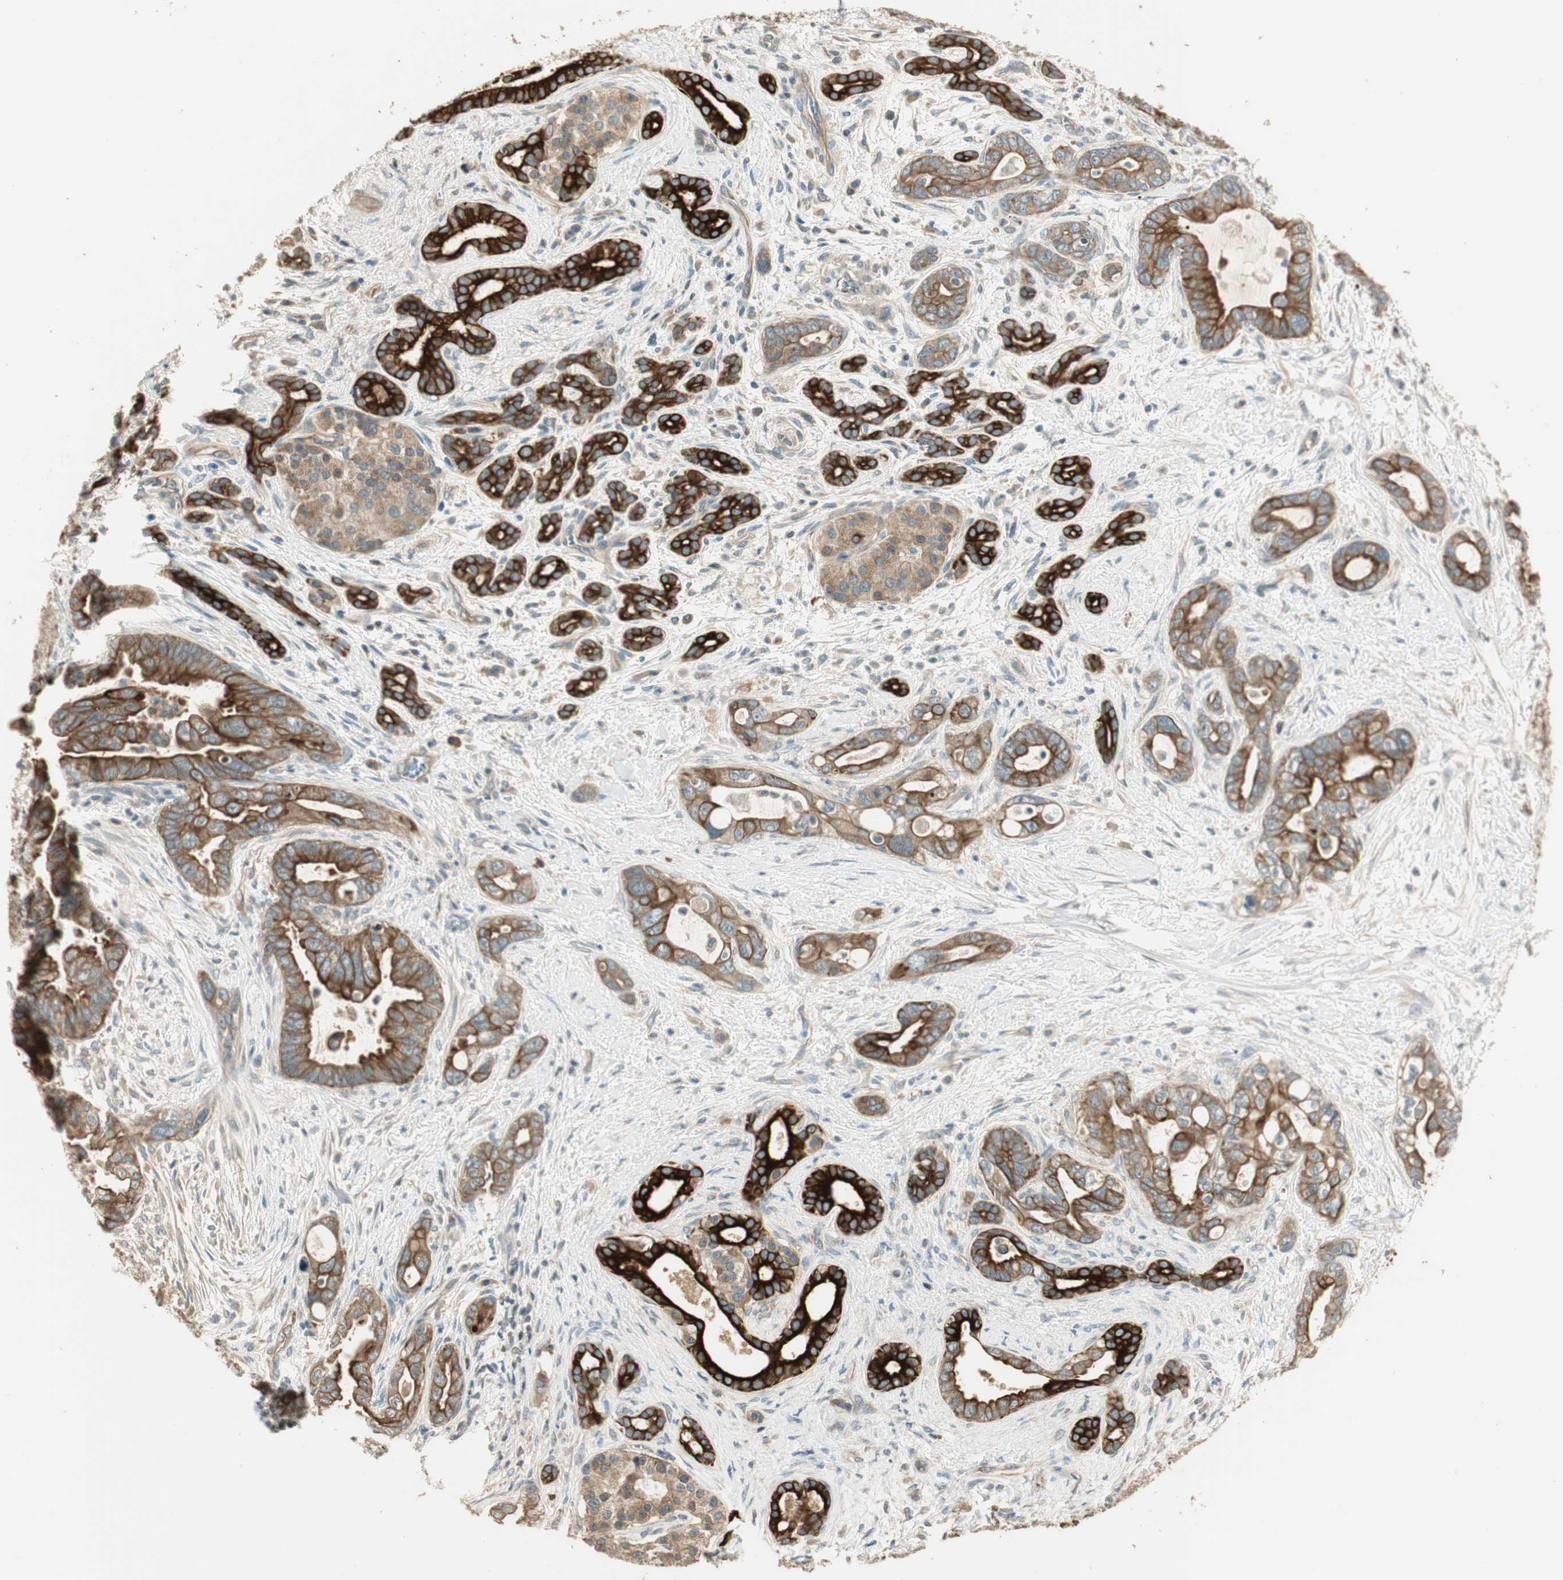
{"staining": {"intensity": "moderate", "quantity": ">75%", "location": "cytoplasmic/membranous"}, "tissue": "pancreatic cancer", "cell_type": "Tumor cells", "image_type": "cancer", "snomed": [{"axis": "morphology", "description": "Adenocarcinoma, NOS"}, {"axis": "topography", "description": "Pancreas"}], "caption": "A brown stain labels moderate cytoplasmic/membranous staining of a protein in human pancreatic adenocarcinoma tumor cells. (DAB = brown stain, brightfield microscopy at high magnification).", "gene": "PFDN5", "patient": {"sex": "male", "age": 70}}